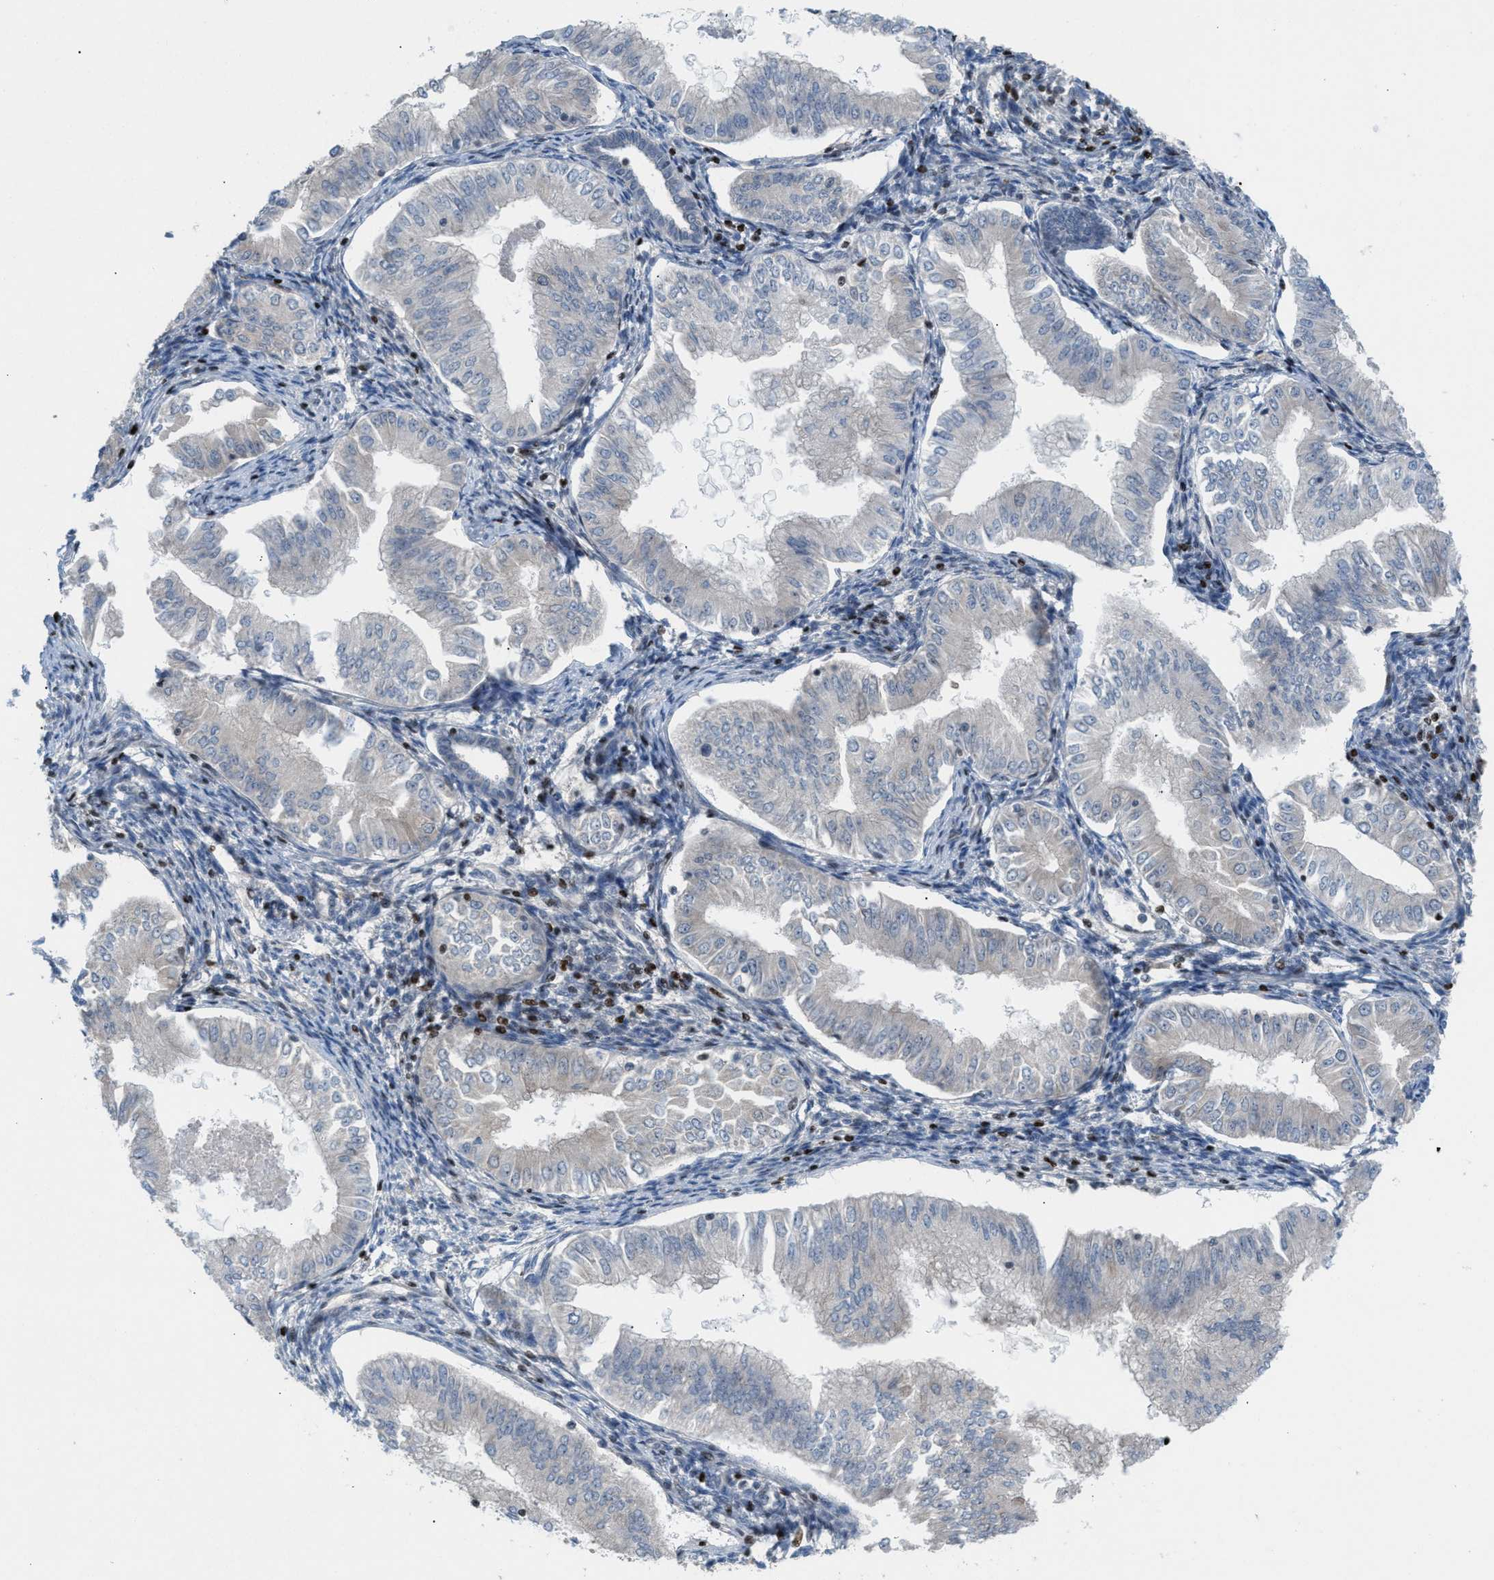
{"staining": {"intensity": "negative", "quantity": "none", "location": "none"}, "tissue": "endometrial cancer", "cell_type": "Tumor cells", "image_type": "cancer", "snomed": [{"axis": "morphology", "description": "Normal tissue, NOS"}, {"axis": "morphology", "description": "Adenocarcinoma, NOS"}, {"axis": "topography", "description": "Endometrium"}], "caption": "This is an immunohistochemistry micrograph of endometrial cancer (adenocarcinoma). There is no expression in tumor cells.", "gene": "ZNF276", "patient": {"sex": "female", "age": 53}}